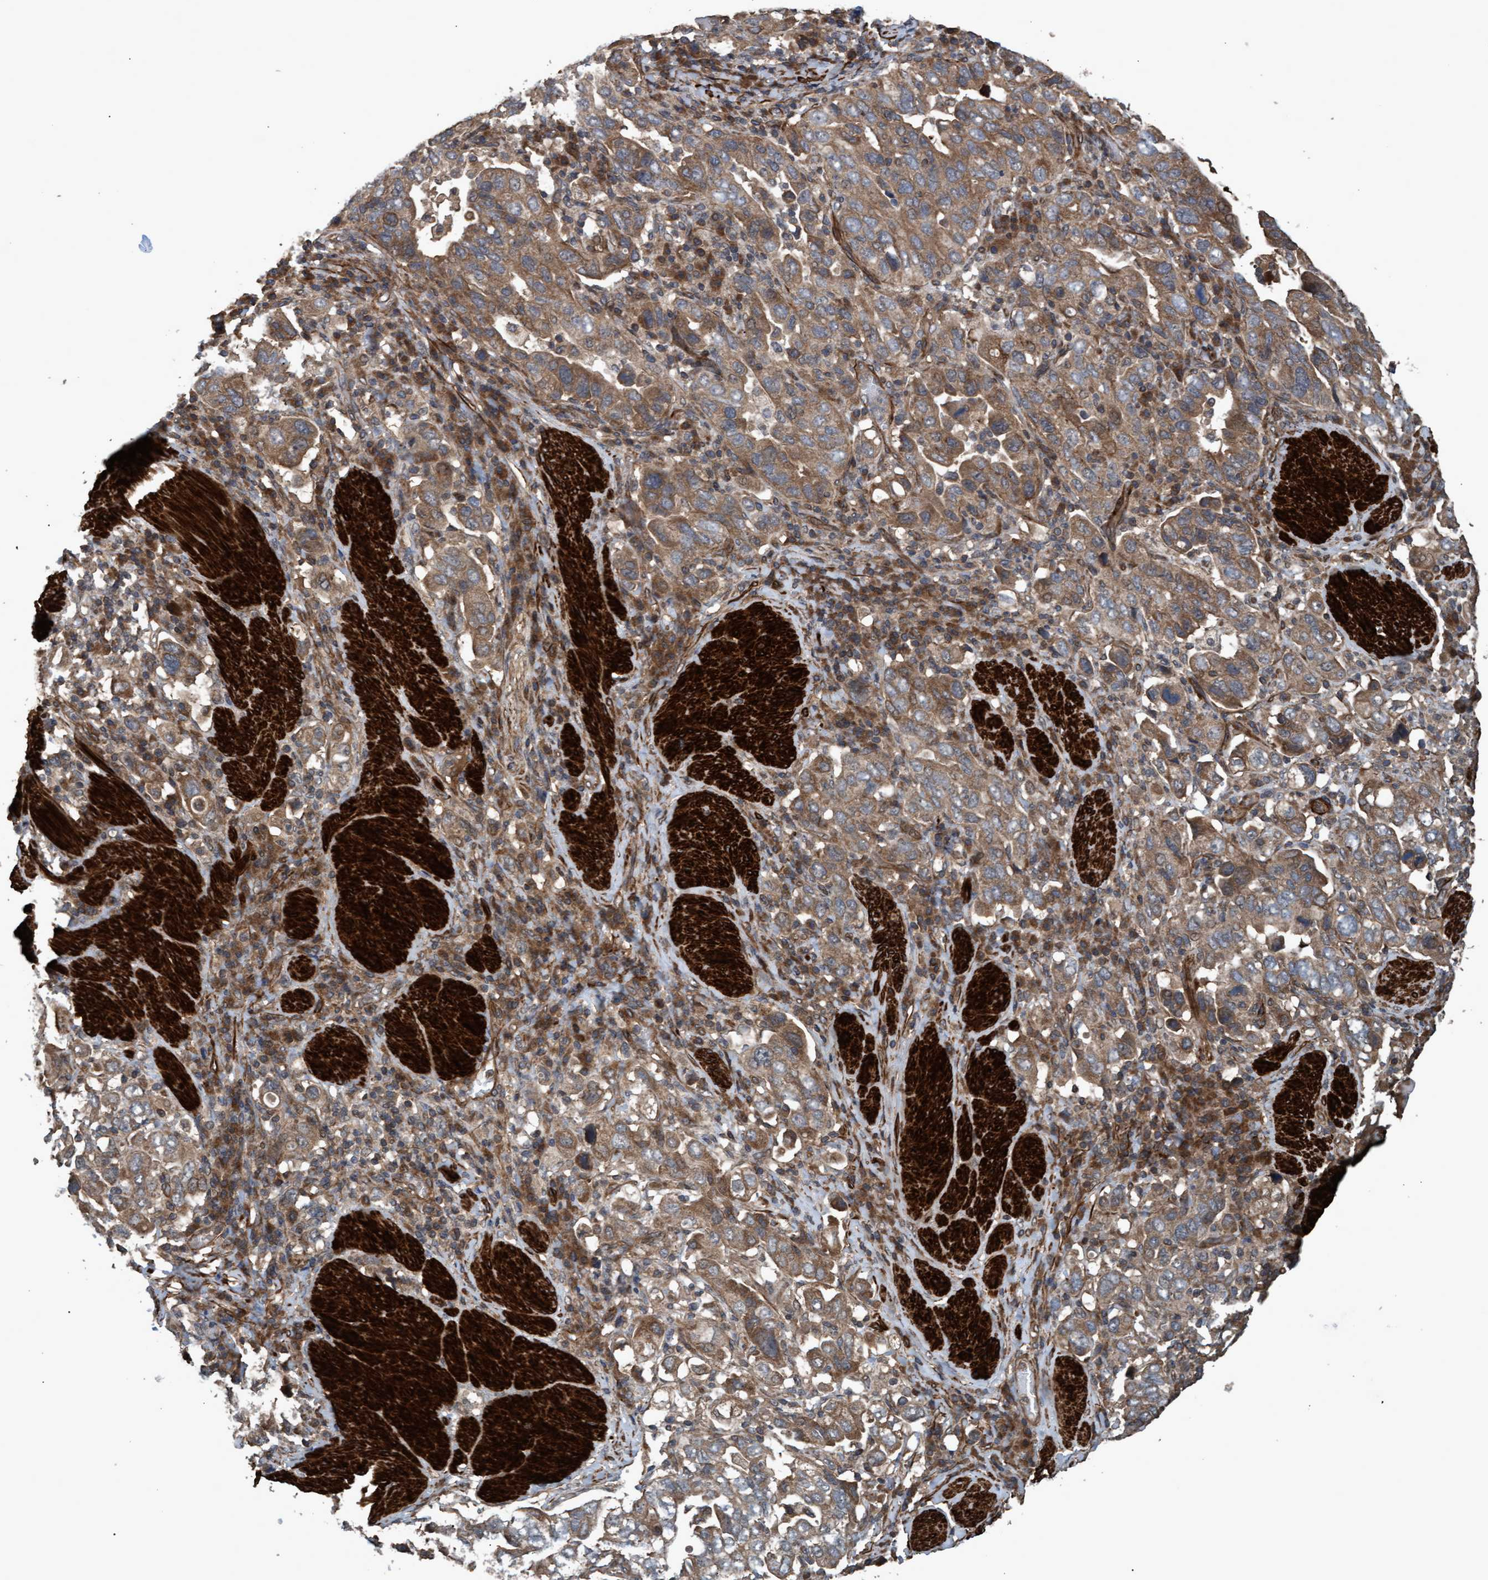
{"staining": {"intensity": "moderate", "quantity": ">75%", "location": "cytoplasmic/membranous"}, "tissue": "stomach cancer", "cell_type": "Tumor cells", "image_type": "cancer", "snomed": [{"axis": "morphology", "description": "Adenocarcinoma, NOS"}, {"axis": "topography", "description": "Stomach, upper"}], "caption": "Tumor cells display medium levels of moderate cytoplasmic/membranous staining in about >75% of cells in human stomach cancer.", "gene": "GGT6", "patient": {"sex": "male", "age": 62}}